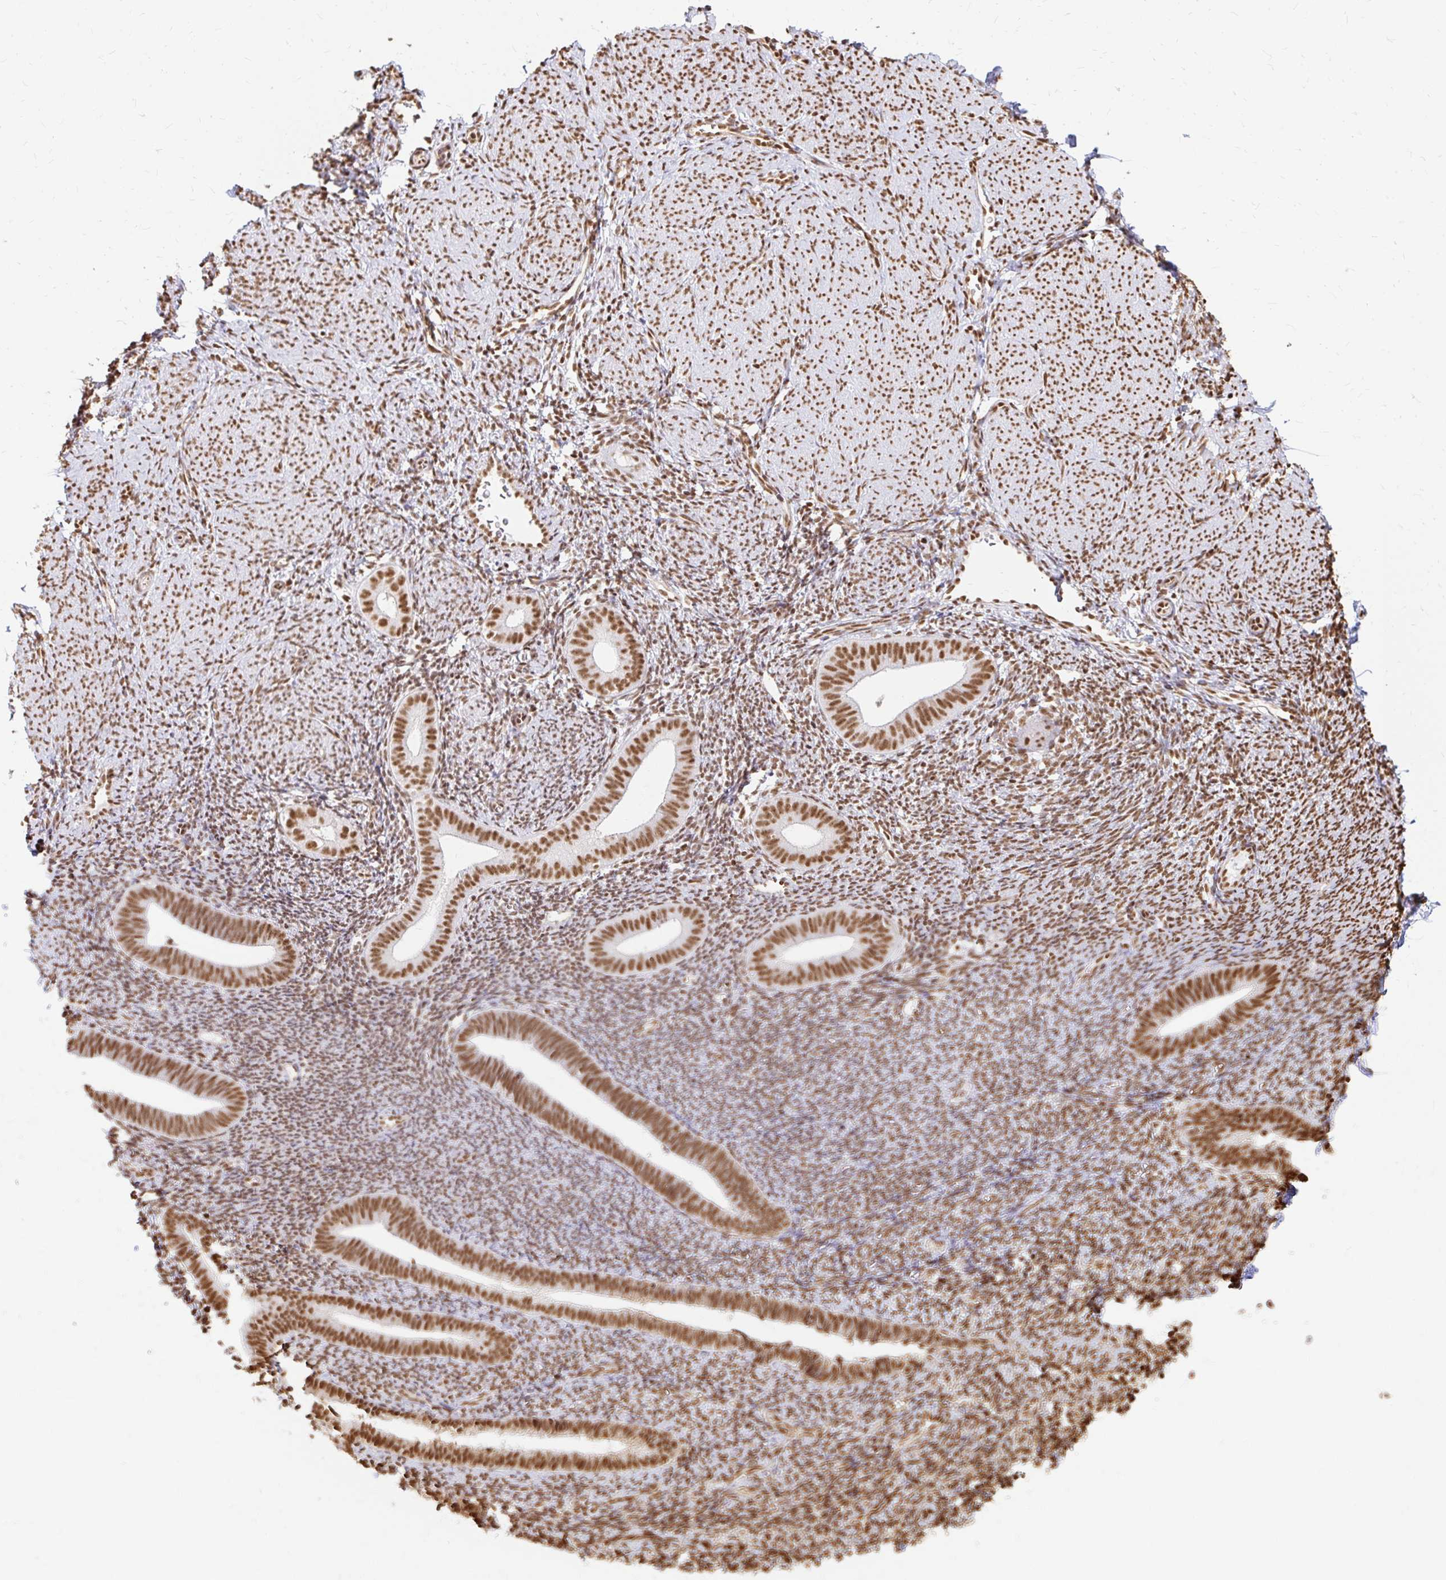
{"staining": {"intensity": "moderate", "quantity": ">75%", "location": "nuclear"}, "tissue": "endometrium", "cell_type": "Cells in endometrial stroma", "image_type": "normal", "snomed": [{"axis": "morphology", "description": "Normal tissue, NOS"}, {"axis": "topography", "description": "Endometrium"}], "caption": "About >75% of cells in endometrial stroma in unremarkable human endometrium exhibit moderate nuclear protein staining as visualized by brown immunohistochemical staining.", "gene": "HNRNPU", "patient": {"sex": "female", "age": 39}}